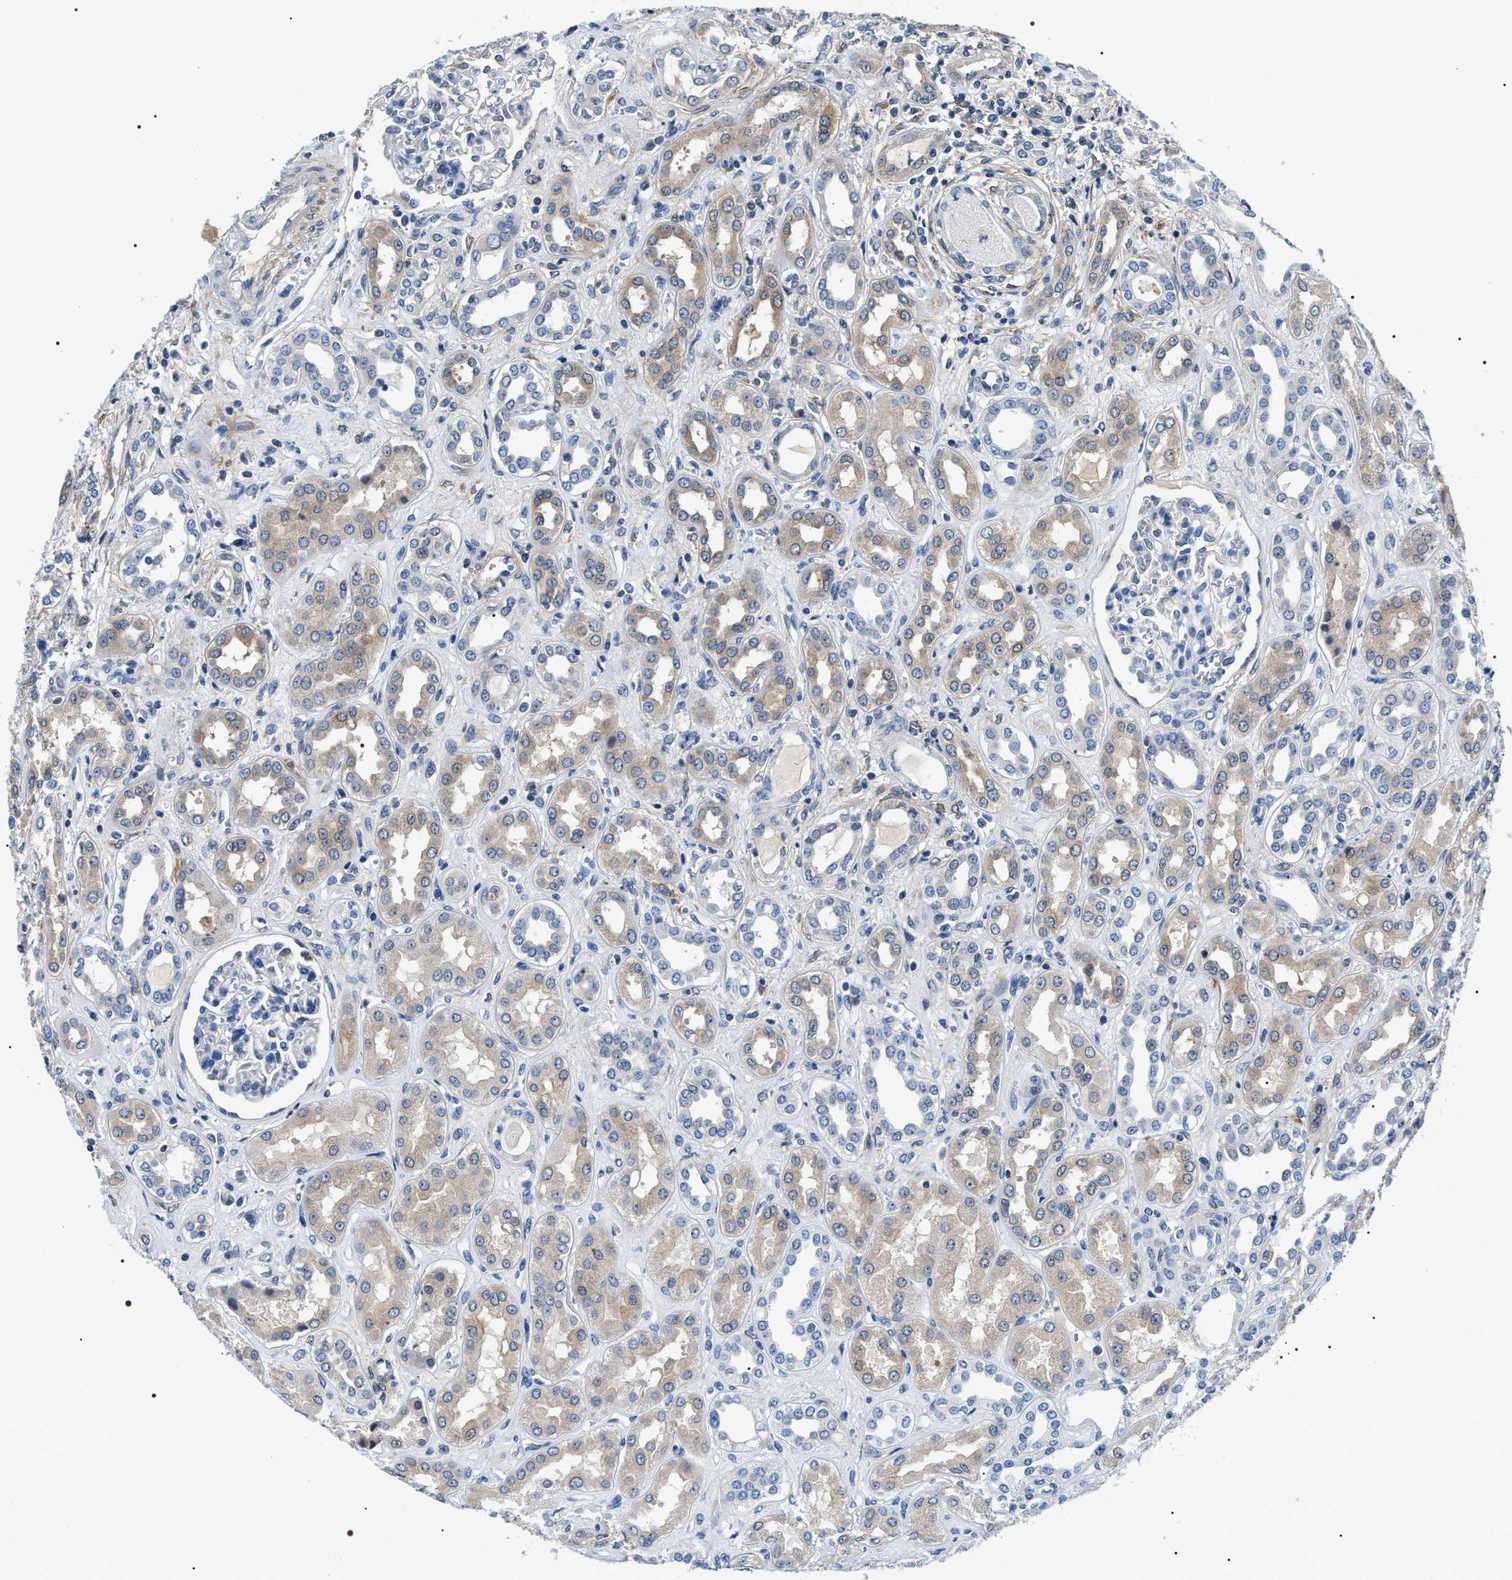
{"staining": {"intensity": "negative", "quantity": "none", "location": "none"}, "tissue": "kidney", "cell_type": "Cells in glomeruli", "image_type": "normal", "snomed": [{"axis": "morphology", "description": "Normal tissue, NOS"}, {"axis": "topography", "description": "Kidney"}], "caption": "The image exhibits no significant positivity in cells in glomeruli of kidney. (DAB (3,3'-diaminobenzidine) immunohistochemistry, high magnification).", "gene": "BAG2", "patient": {"sex": "male", "age": 59}}